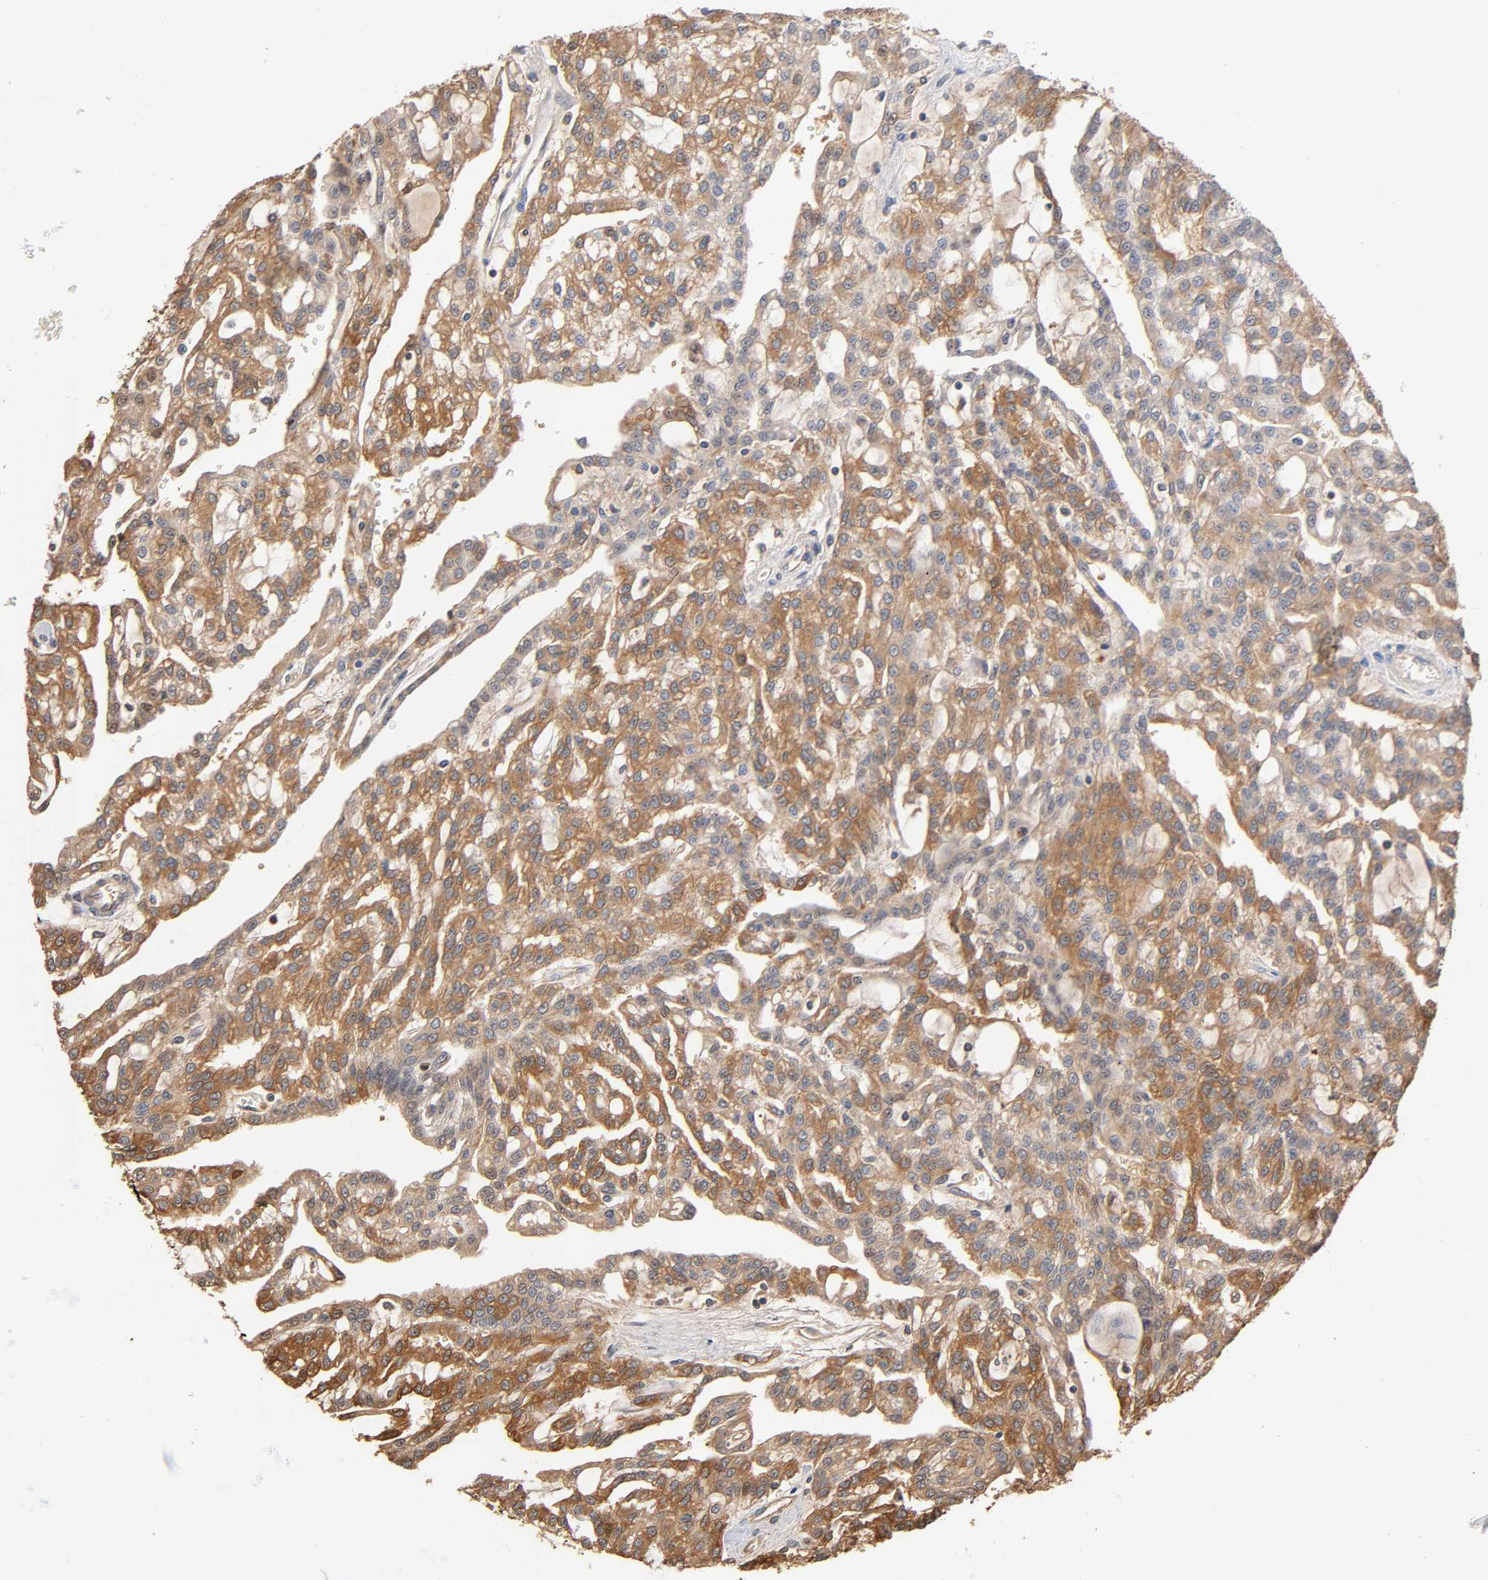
{"staining": {"intensity": "moderate", "quantity": ">75%", "location": "cytoplasmic/membranous"}, "tissue": "renal cancer", "cell_type": "Tumor cells", "image_type": "cancer", "snomed": [{"axis": "morphology", "description": "Adenocarcinoma, NOS"}, {"axis": "topography", "description": "Kidney"}], "caption": "High-magnification brightfield microscopy of renal cancer (adenocarcinoma) stained with DAB (brown) and counterstained with hematoxylin (blue). tumor cells exhibit moderate cytoplasmic/membranous staining is seen in approximately>75% of cells. The staining was performed using DAB (3,3'-diaminobenzidine) to visualize the protein expression in brown, while the nuclei were stained in blue with hematoxylin (Magnification: 20x).", "gene": "ALDOA", "patient": {"sex": "male", "age": 63}}